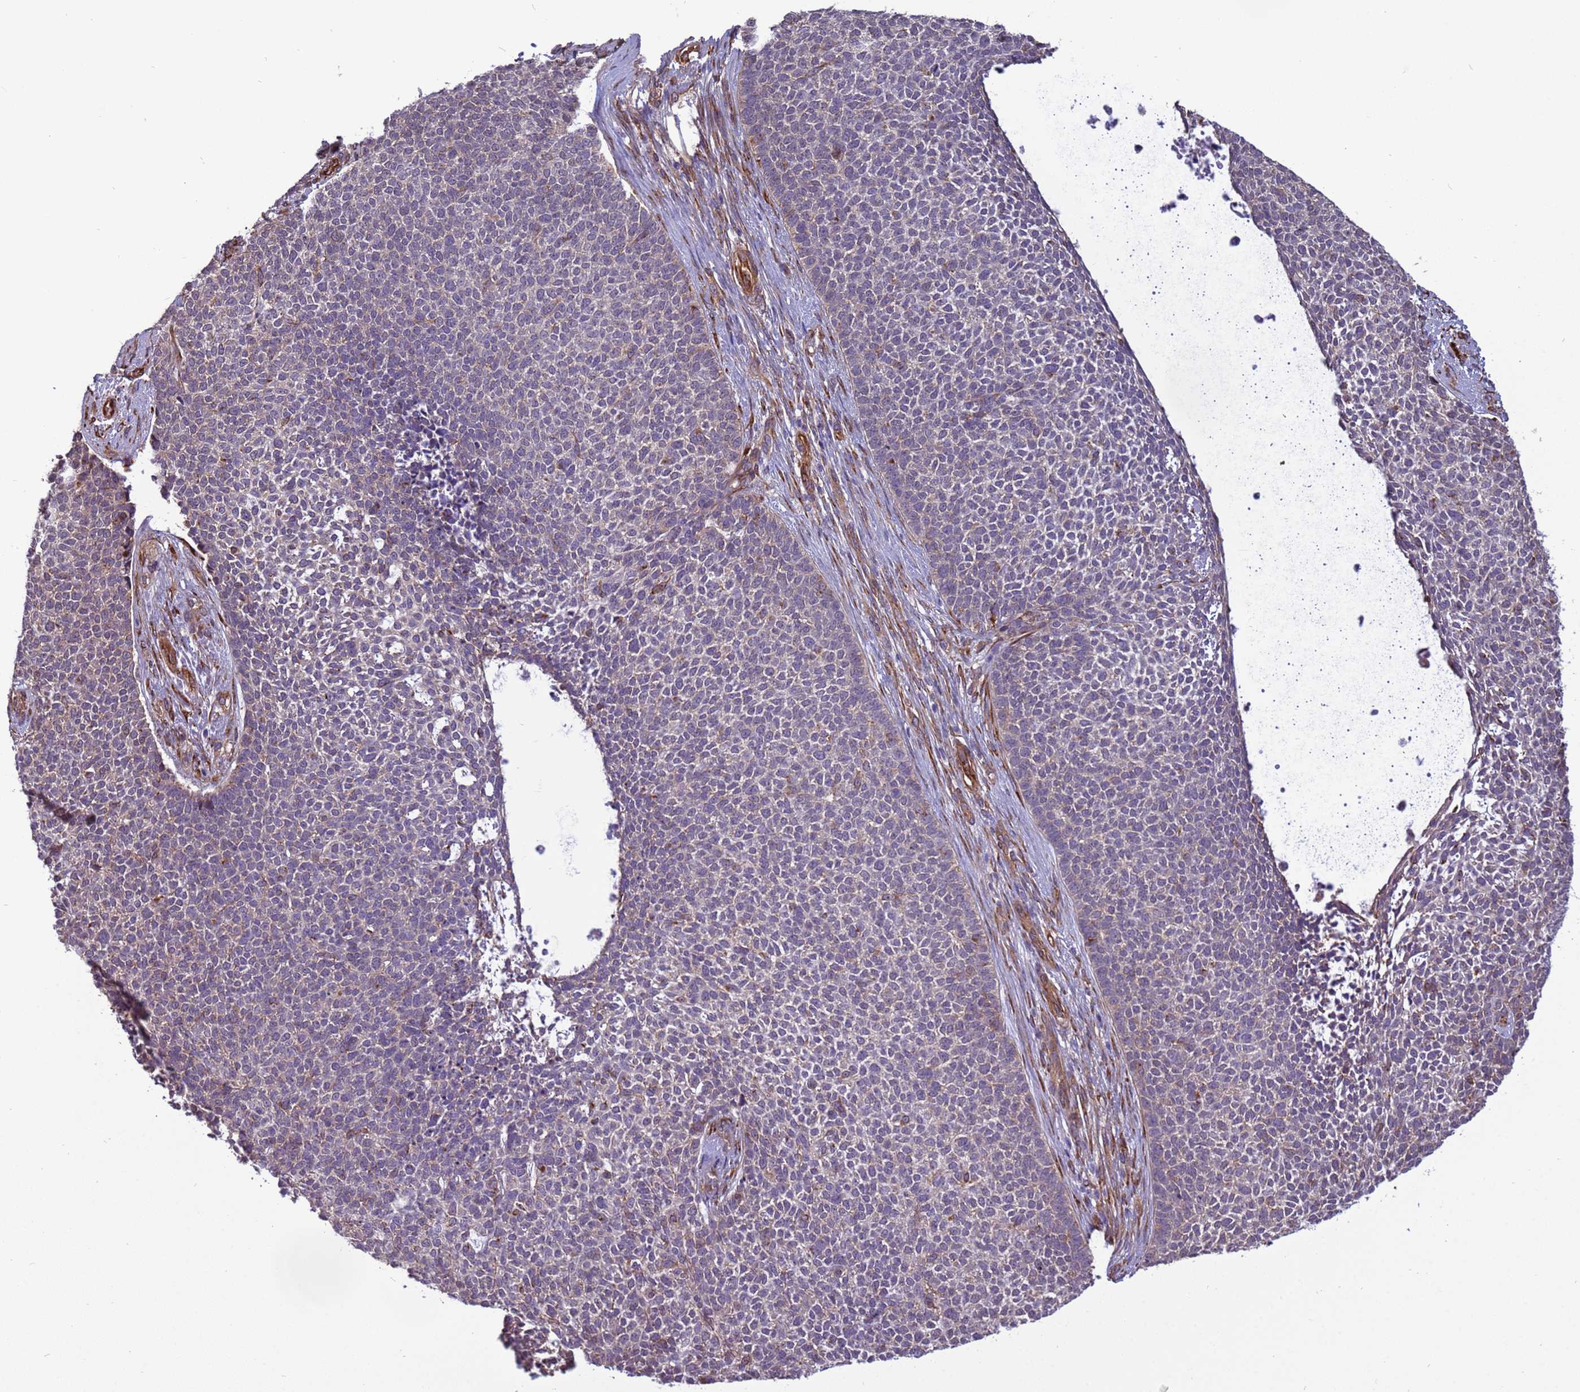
{"staining": {"intensity": "weak", "quantity": "<25%", "location": "cytoplasmic/membranous"}, "tissue": "skin cancer", "cell_type": "Tumor cells", "image_type": "cancer", "snomed": [{"axis": "morphology", "description": "Basal cell carcinoma"}, {"axis": "topography", "description": "Skin"}], "caption": "This is a micrograph of IHC staining of skin cancer, which shows no staining in tumor cells.", "gene": "ITGB4", "patient": {"sex": "female", "age": 84}}